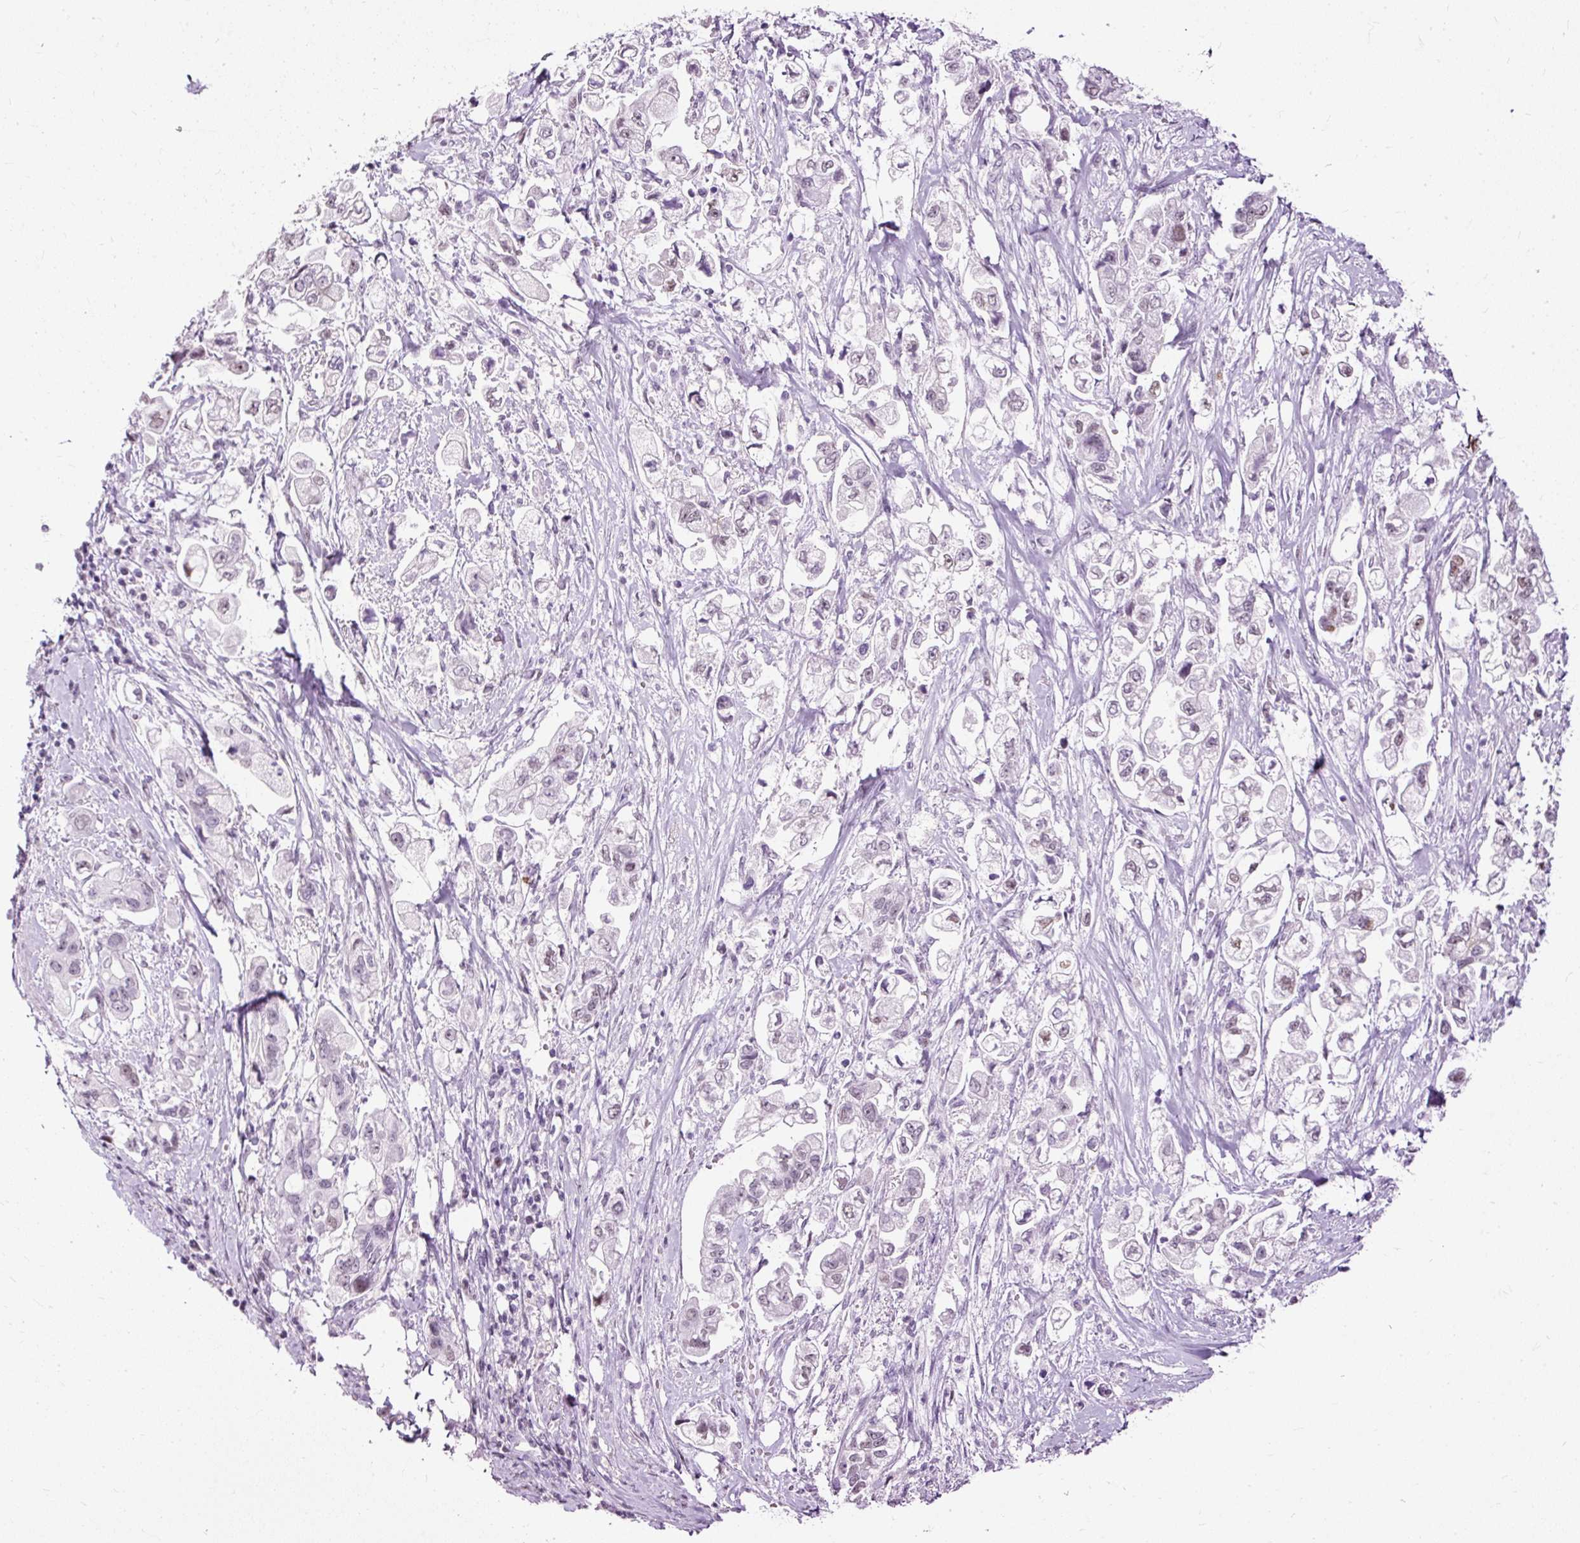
{"staining": {"intensity": "weak", "quantity": "25%-75%", "location": "nuclear"}, "tissue": "stomach cancer", "cell_type": "Tumor cells", "image_type": "cancer", "snomed": [{"axis": "morphology", "description": "Adenocarcinoma, NOS"}, {"axis": "topography", "description": "Stomach"}], "caption": "A brown stain highlights weak nuclear positivity of a protein in human stomach cancer (adenocarcinoma) tumor cells. (DAB IHC, brown staining for protein, blue staining for nuclei).", "gene": "PDE6B", "patient": {"sex": "male", "age": 62}}